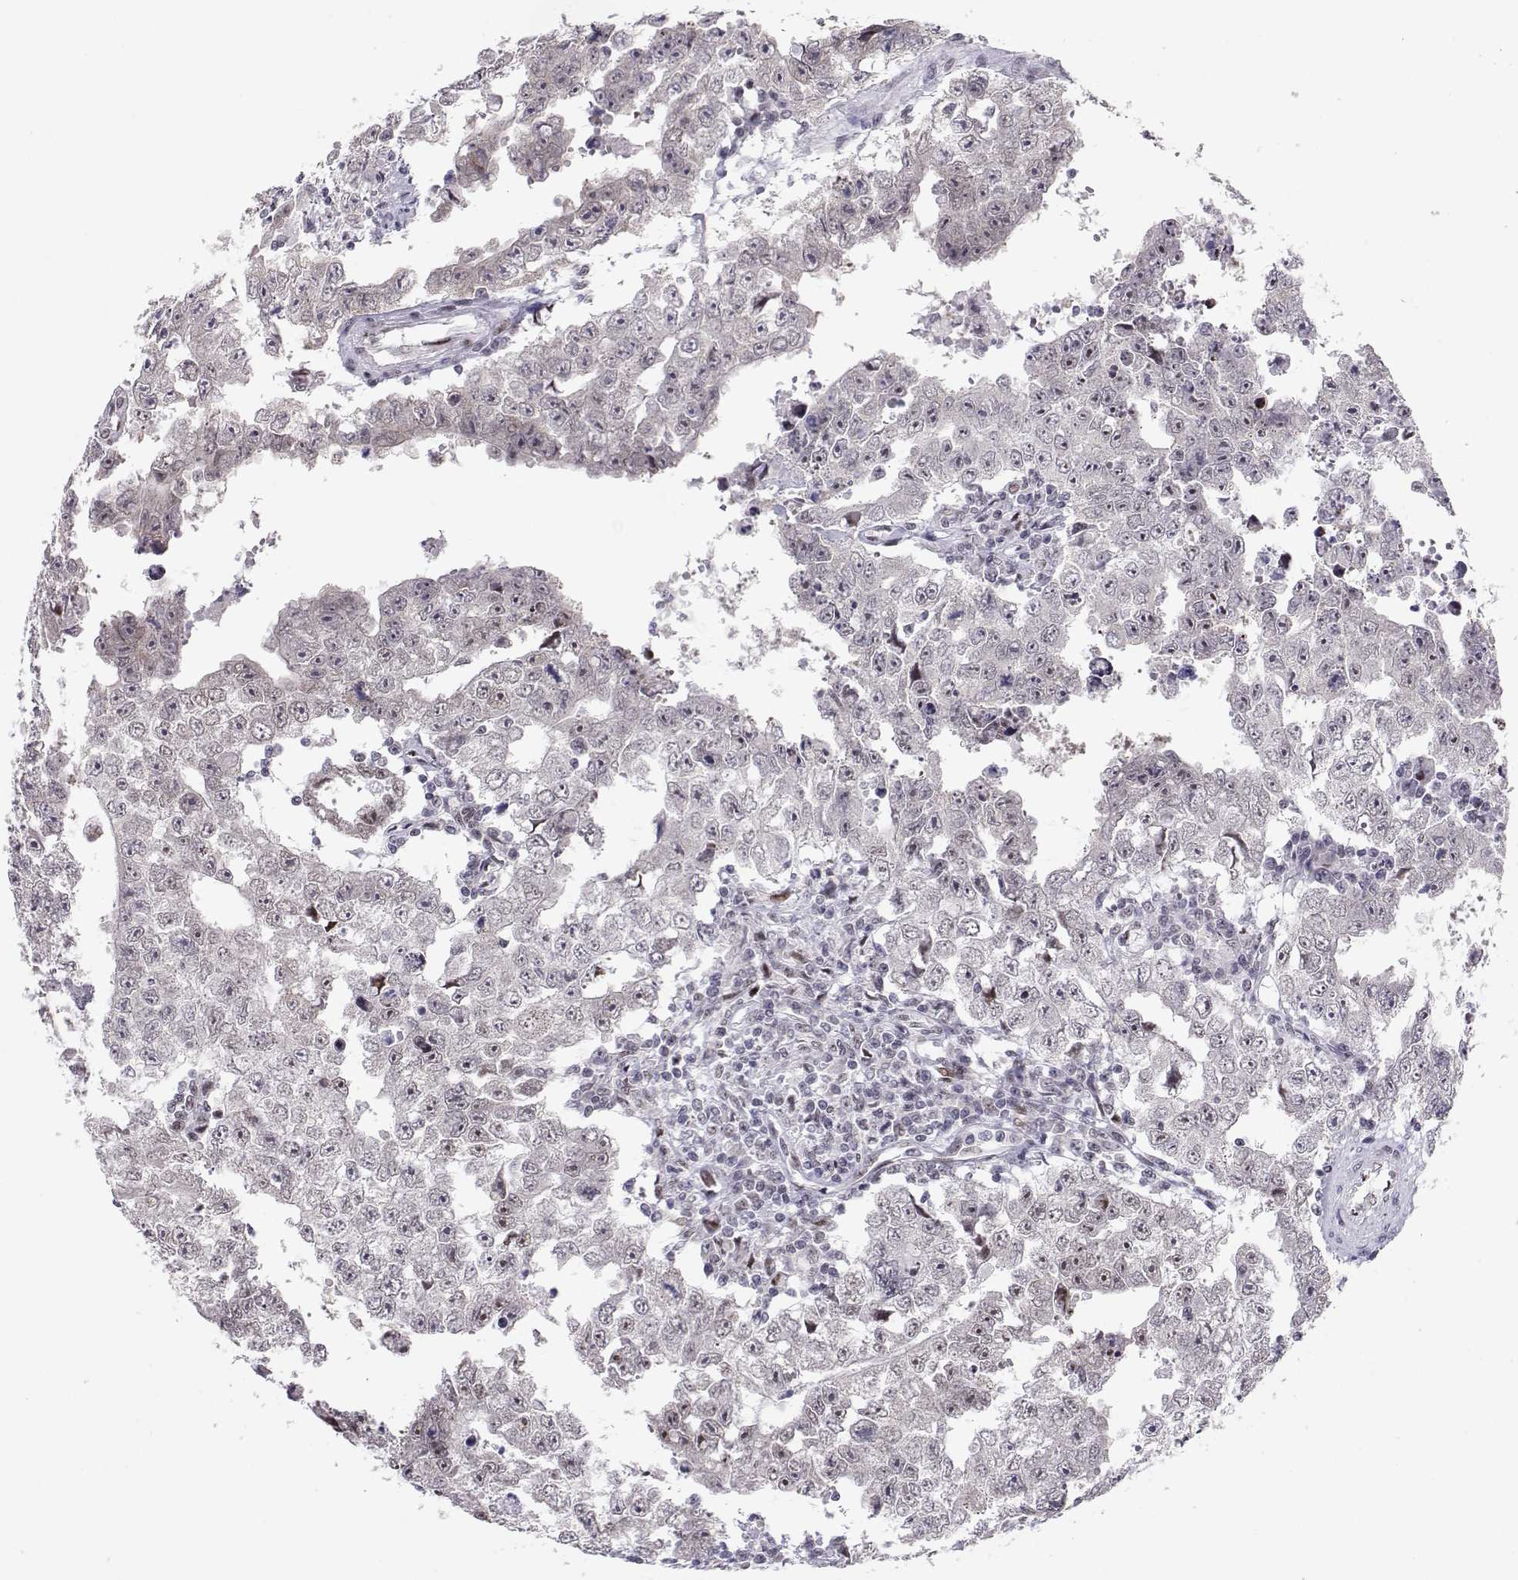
{"staining": {"intensity": "negative", "quantity": "none", "location": "none"}, "tissue": "testis cancer", "cell_type": "Tumor cells", "image_type": "cancer", "snomed": [{"axis": "morphology", "description": "Carcinoma, Embryonal, NOS"}, {"axis": "topography", "description": "Testis"}], "caption": "This is an immunohistochemistry photomicrograph of human testis embryonal carcinoma. There is no expression in tumor cells.", "gene": "SIX6", "patient": {"sex": "male", "age": 36}}